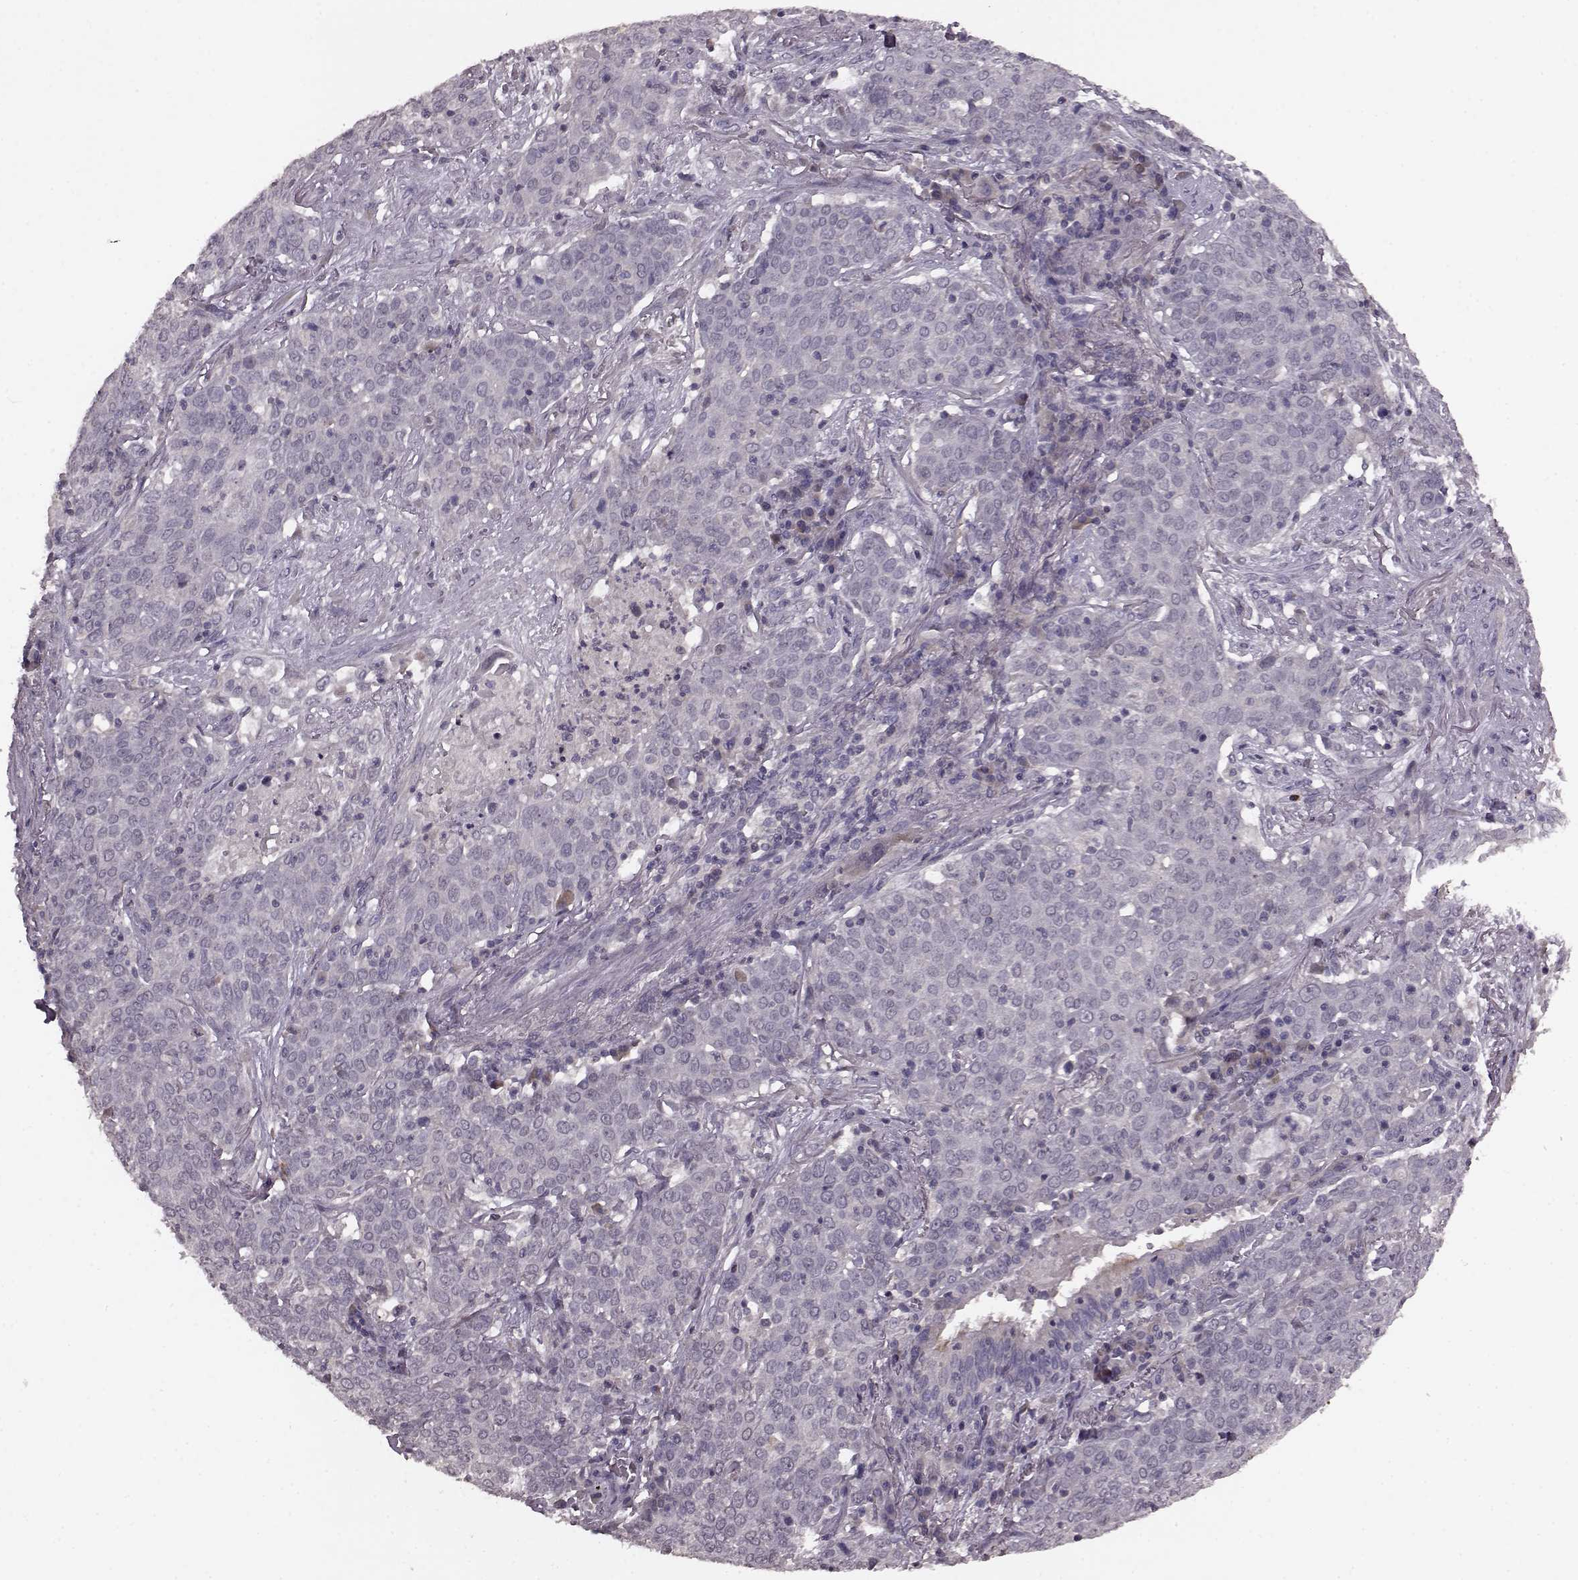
{"staining": {"intensity": "negative", "quantity": "none", "location": "none"}, "tissue": "lung cancer", "cell_type": "Tumor cells", "image_type": "cancer", "snomed": [{"axis": "morphology", "description": "Squamous cell carcinoma, NOS"}, {"axis": "topography", "description": "Lung"}], "caption": "IHC image of neoplastic tissue: lung squamous cell carcinoma stained with DAB displays no significant protein positivity in tumor cells.", "gene": "SLC52A3", "patient": {"sex": "male", "age": 82}}